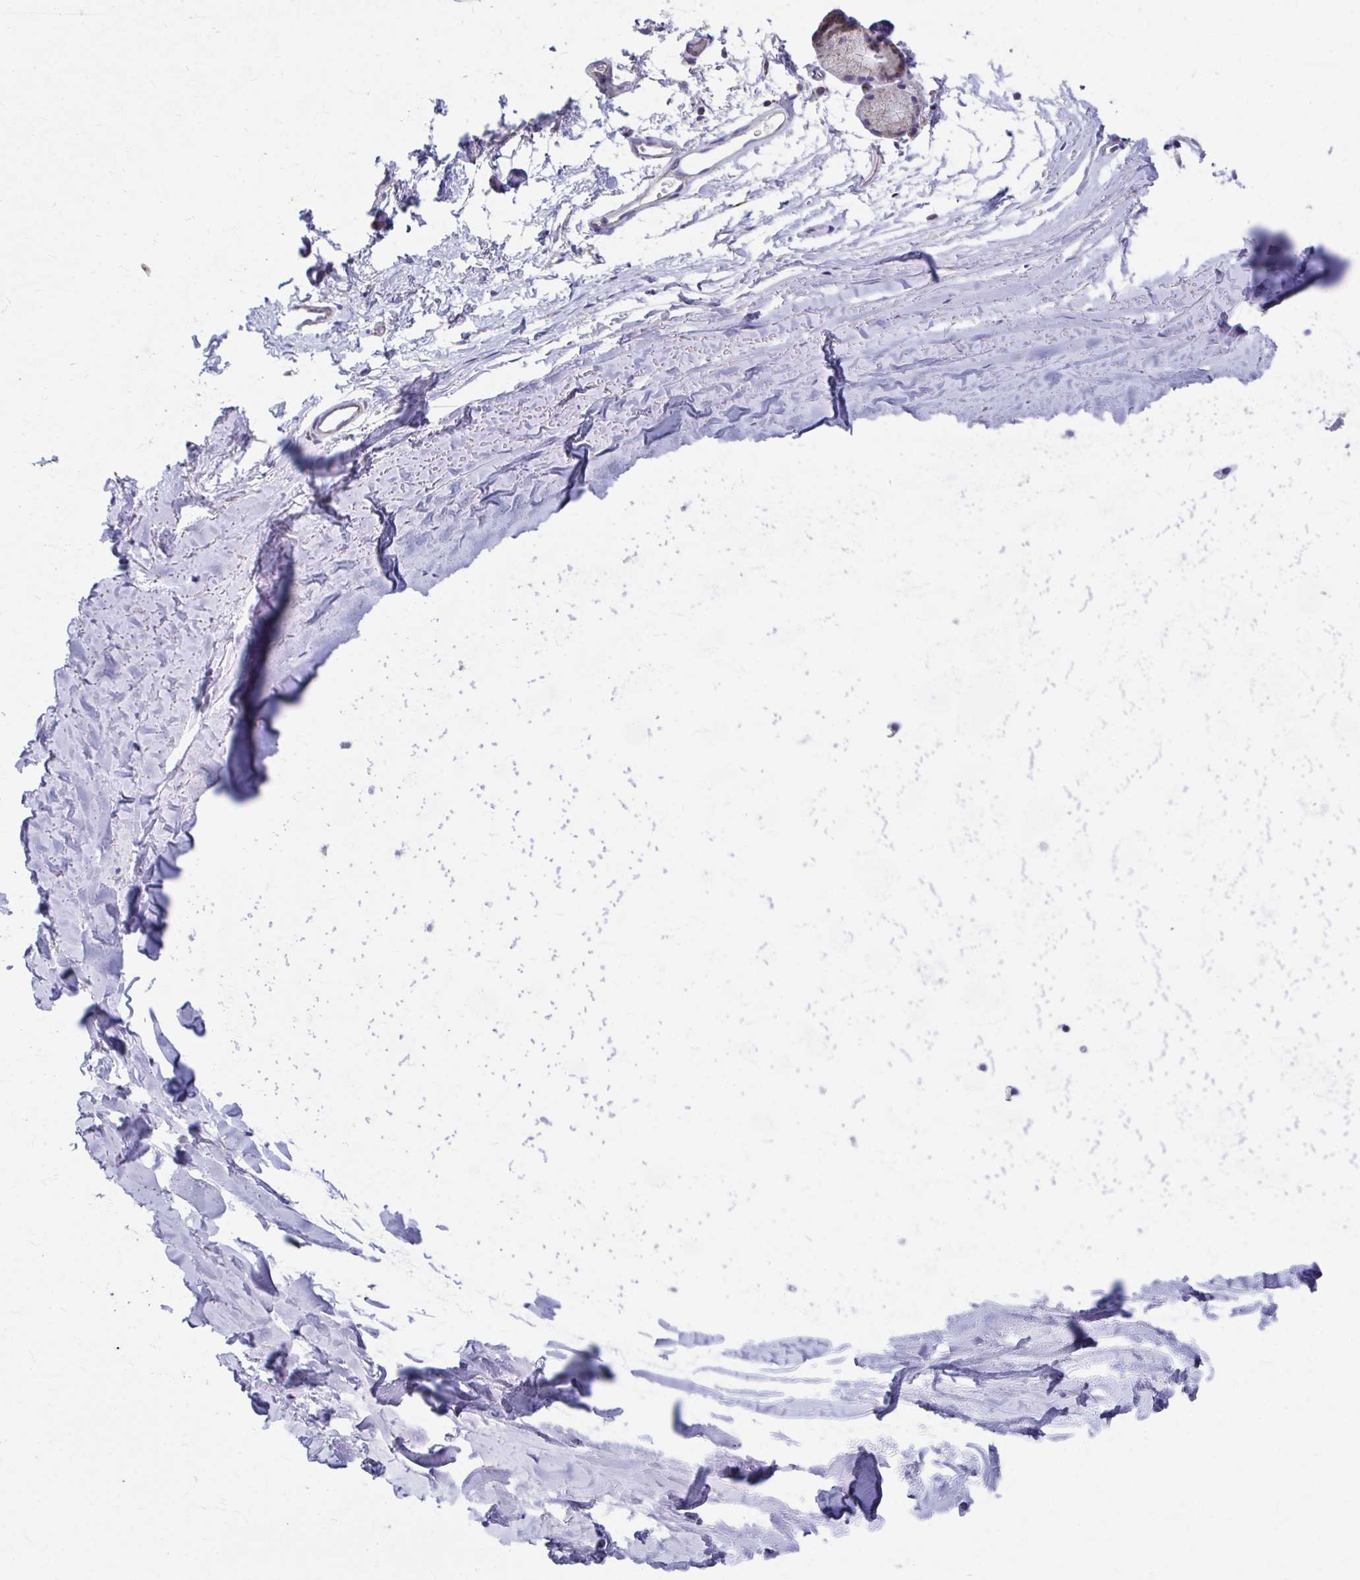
{"staining": {"intensity": "negative", "quantity": "none", "location": "none"}, "tissue": "adipose tissue", "cell_type": "Adipocytes", "image_type": "normal", "snomed": [{"axis": "morphology", "description": "Normal tissue, NOS"}, {"axis": "topography", "description": "Cartilage tissue"}, {"axis": "topography", "description": "Bronchus"}], "caption": "Immunohistochemistry of unremarkable adipose tissue reveals no expression in adipocytes.", "gene": "RCC1L", "patient": {"sex": "female", "age": 79}}